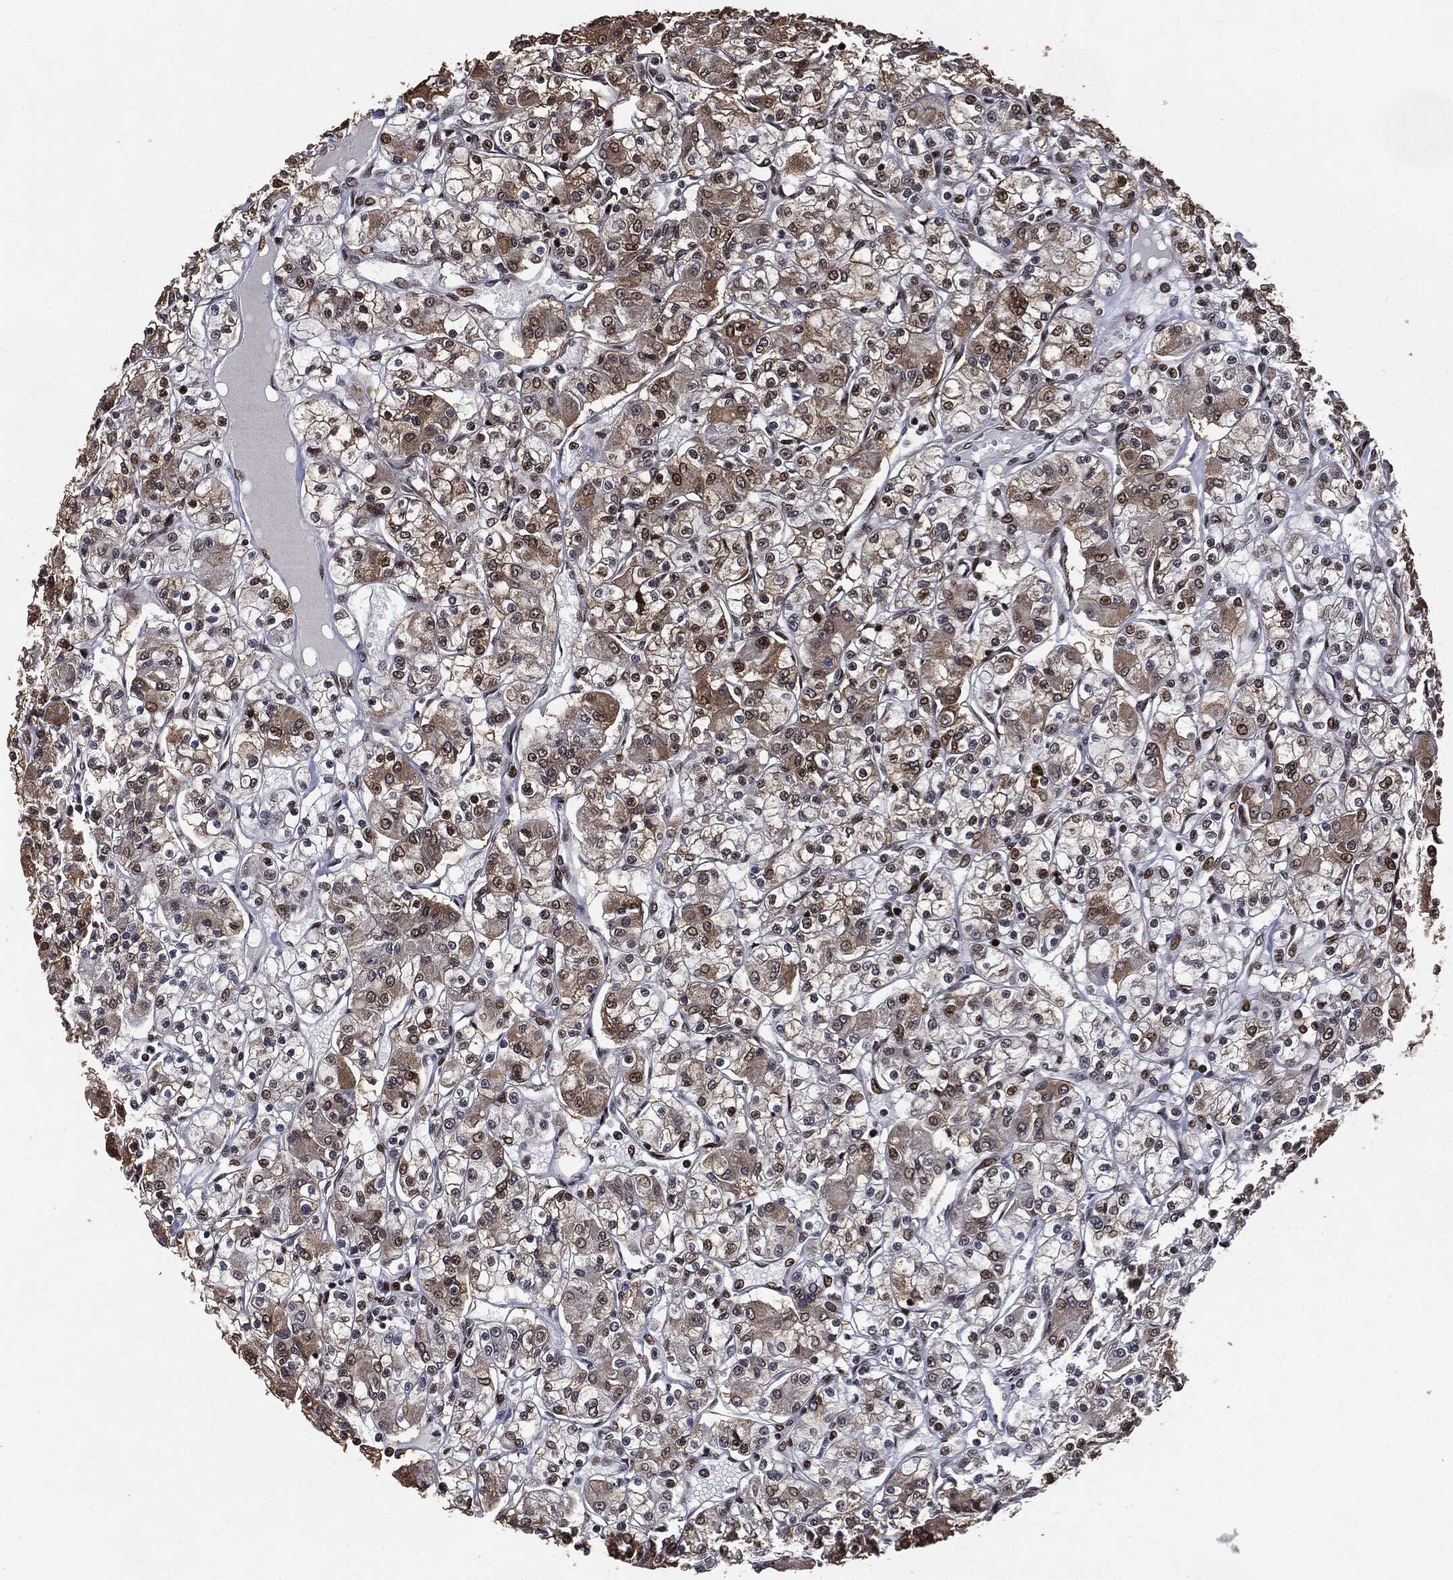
{"staining": {"intensity": "moderate", "quantity": "25%-75%", "location": "cytoplasmic/membranous"}, "tissue": "renal cancer", "cell_type": "Tumor cells", "image_type": "cancer", "snomed": [{"axis": "morphology", "description": "Adenocarcinoma, NOS"}, {"axis": "topography", "description": "Kidney"}], "caption": "This photomicrograph exhibits renal adenocarcinoma stained with immunohistochemistry to label a protein in brown. The cytoplasmic/membranous of tumor cells show moderate positivity for the protein. Nuclei are counter-stained blue.", "gene": "DVL2", "patient": {"sex": "female", "age": 59}}